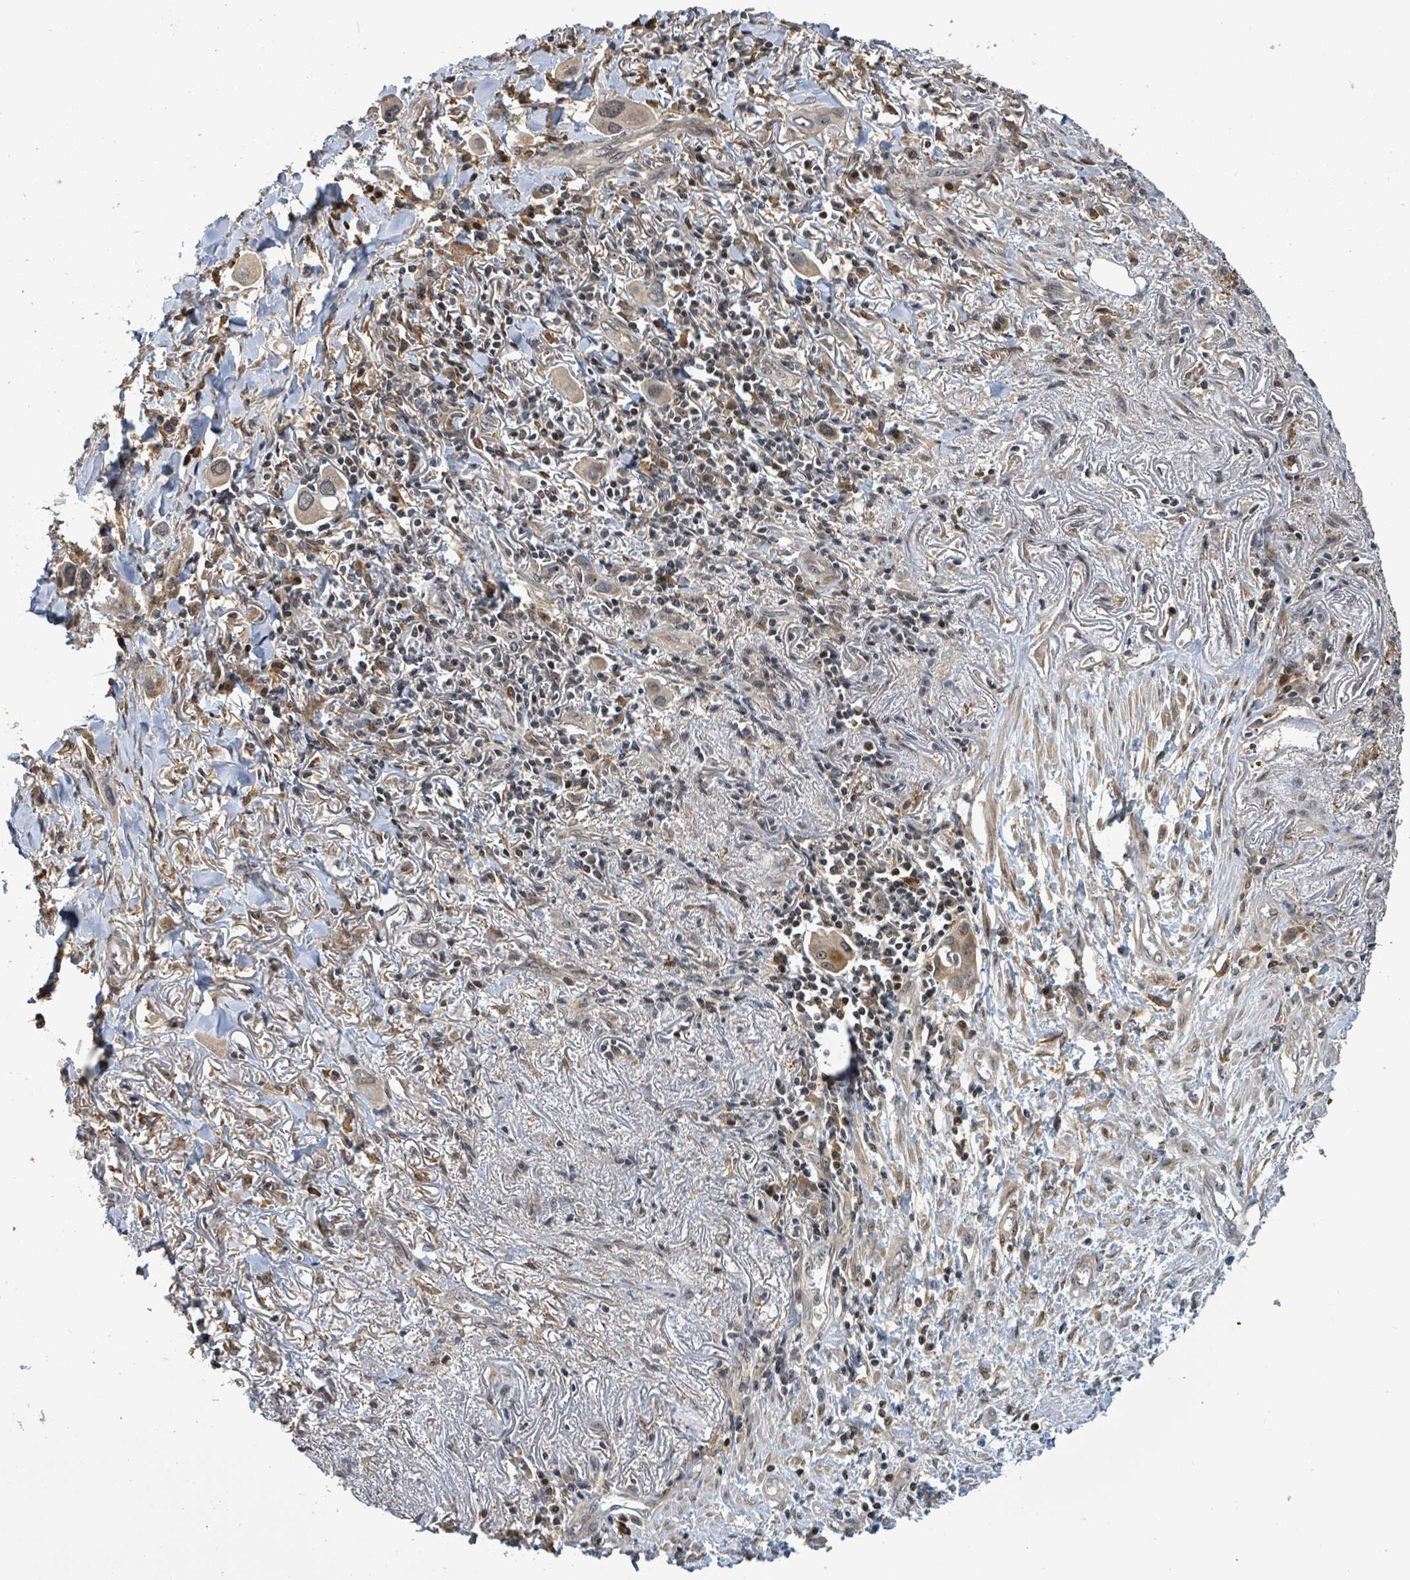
{"staining": {"intensity": "weak", "quantity": ">75%", "location": "cytoplasmic/membranous"}, "tissue": "lung cancer", "cell_type": "Tumor cells", "image_type": "cancer", "snomed": [{"axis": "morphology", "description": "Adenocarcinoma, NOS"}, {"axis": "topography", "description": "Lung"}], "caption": "Tumor cells exhibit low levels of weak cytoplasmic/membranous staining in approximately >75% of cells in adenocarcinoma (lung). Using DAB (3,3'-diaminobenzidine) (brown) and hematoxylin (blue) stains, captured at high magnification using brightfield microscopy.", "gene": "FBXO6", "patient": {"sex": "male", "age": 76}}